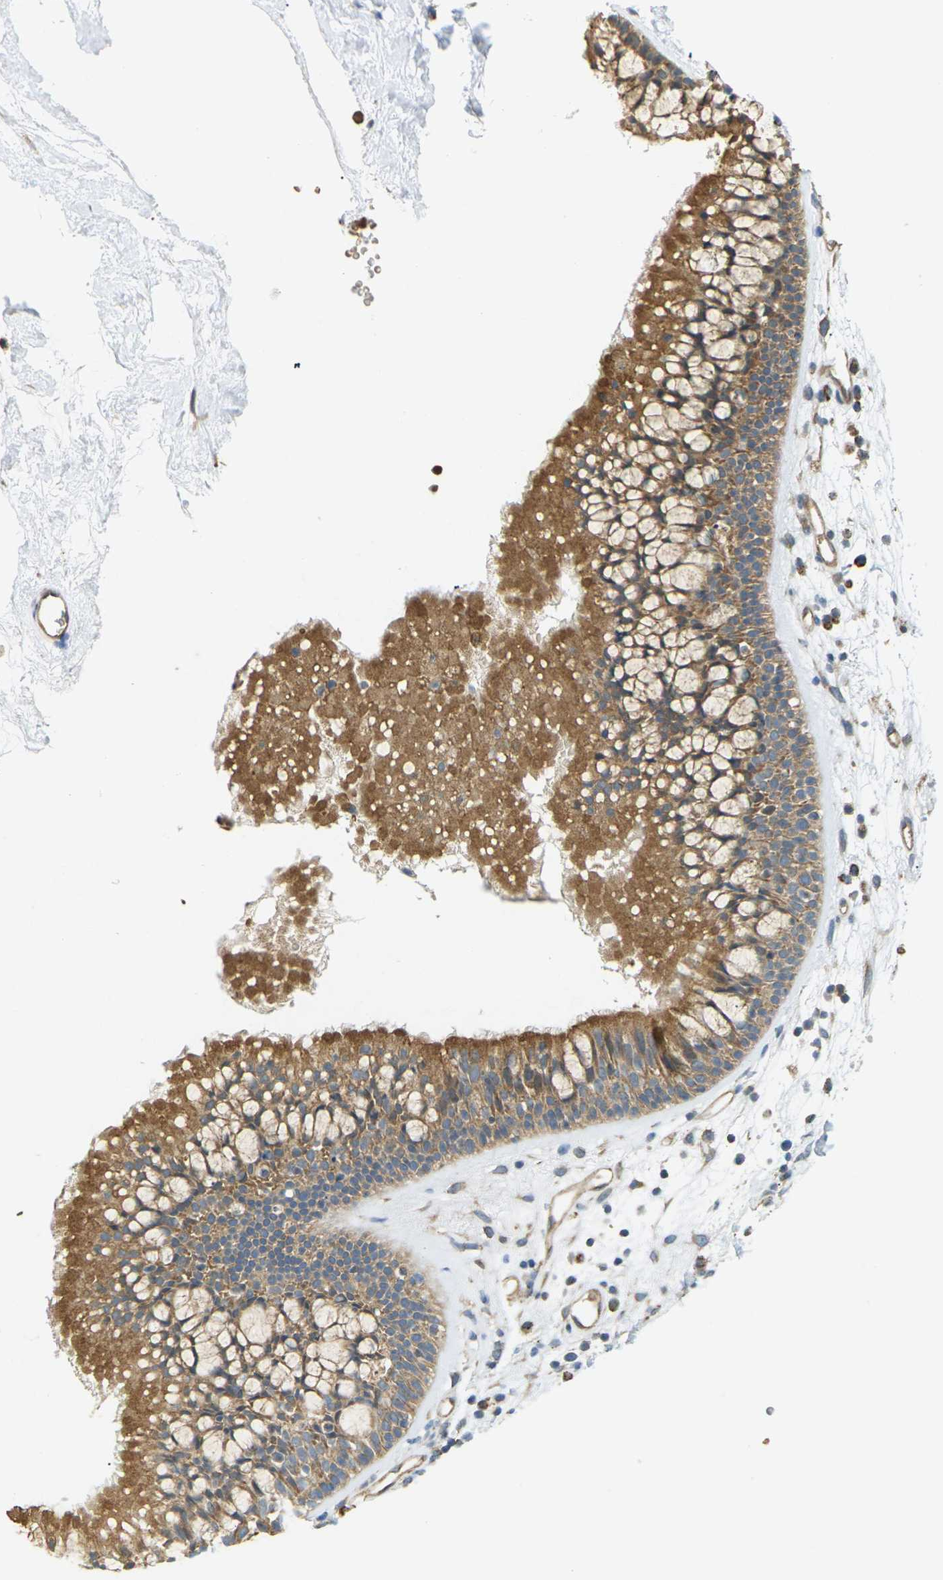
{"staining": {"intensity": "moderate", "quantity": ">75%", "location": "cytoplasmic/membranous"}, "tissue": "nasopharynx", "cell_type": "Respiratory epithelial cells", "image_type": "normal", "snomed": [{"axis": "morphology", "description": "Normal tissue, NOS"}, {"axis": "morphology", "description": "Inflammation, NOS"}, {"axis": "topography", "description": "Nasopharynx"}], "caption": "This histopathology image shows immunohistochemistry (IHC) staining of normal nasopharynx, with medium moderate cytoplasmic/membranous positivity in approximately >75% of respiratory epithelial cells.", "gene": "KSR1", "patient": {"sex": "male", "age": 48}}